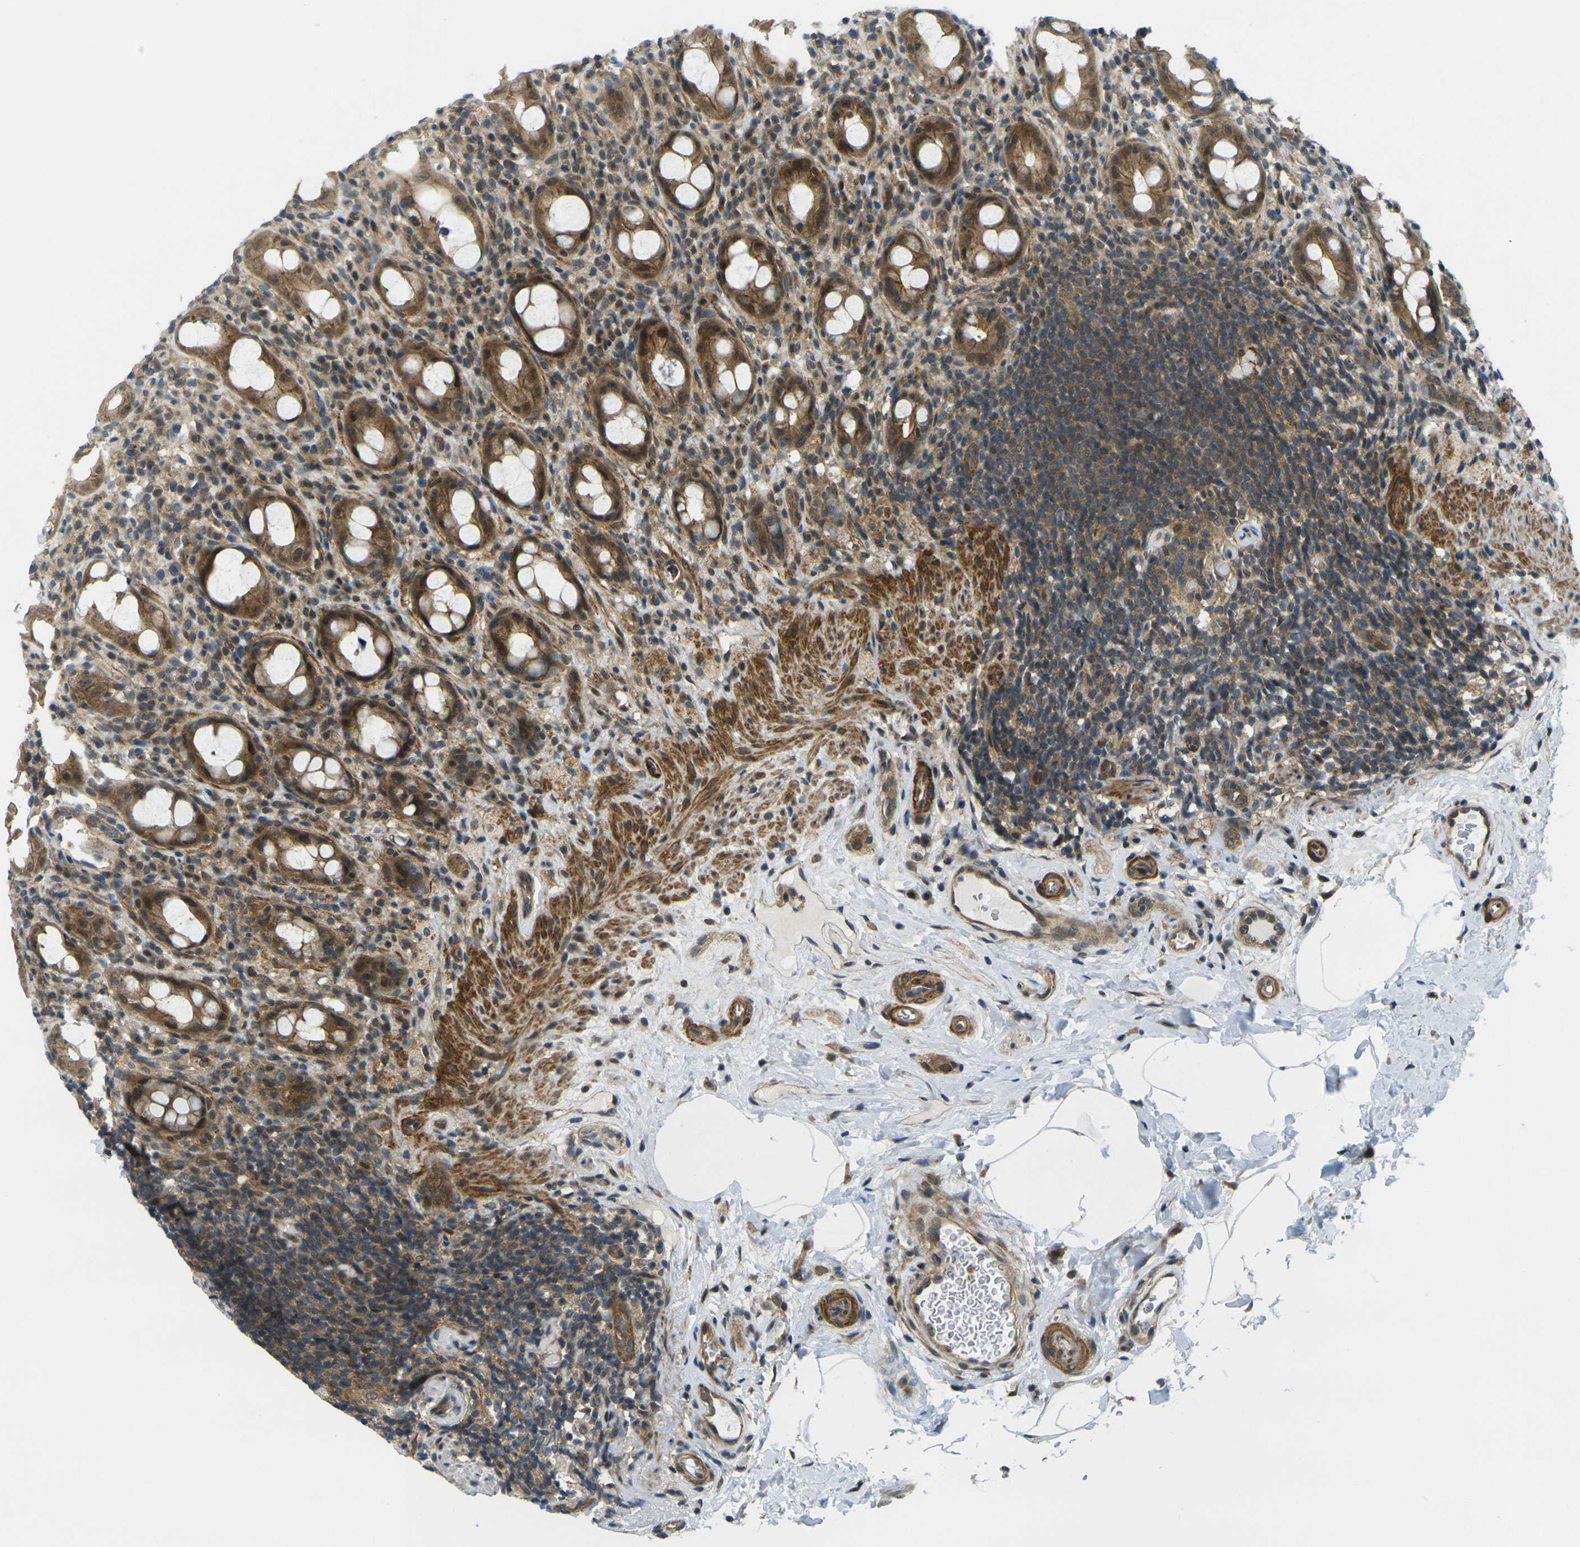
{"staining": {"intensity": "strong", "quantity": ">75%", "location": "cytoplasmic/membranous"}, "tissue": "rectum", "cell_type": "Glandular cells", "image_type": "normal", "snomed": [{"axis": "morphology", "description": "Normal tissue, NOS"}, {"axis": "topography", "description": "Rectum"}], "caption": "An immunohistochemistry (IHC) image of unremarkable tissue is shown. Protein staining in brown shows strong cytoplasmic/membranous positivity in rectum within glandular cells. (IHC, brightfield microscopy, high magnification).", "gene": "KCTD10", "patient": {"sex": "male", "age": 44}}